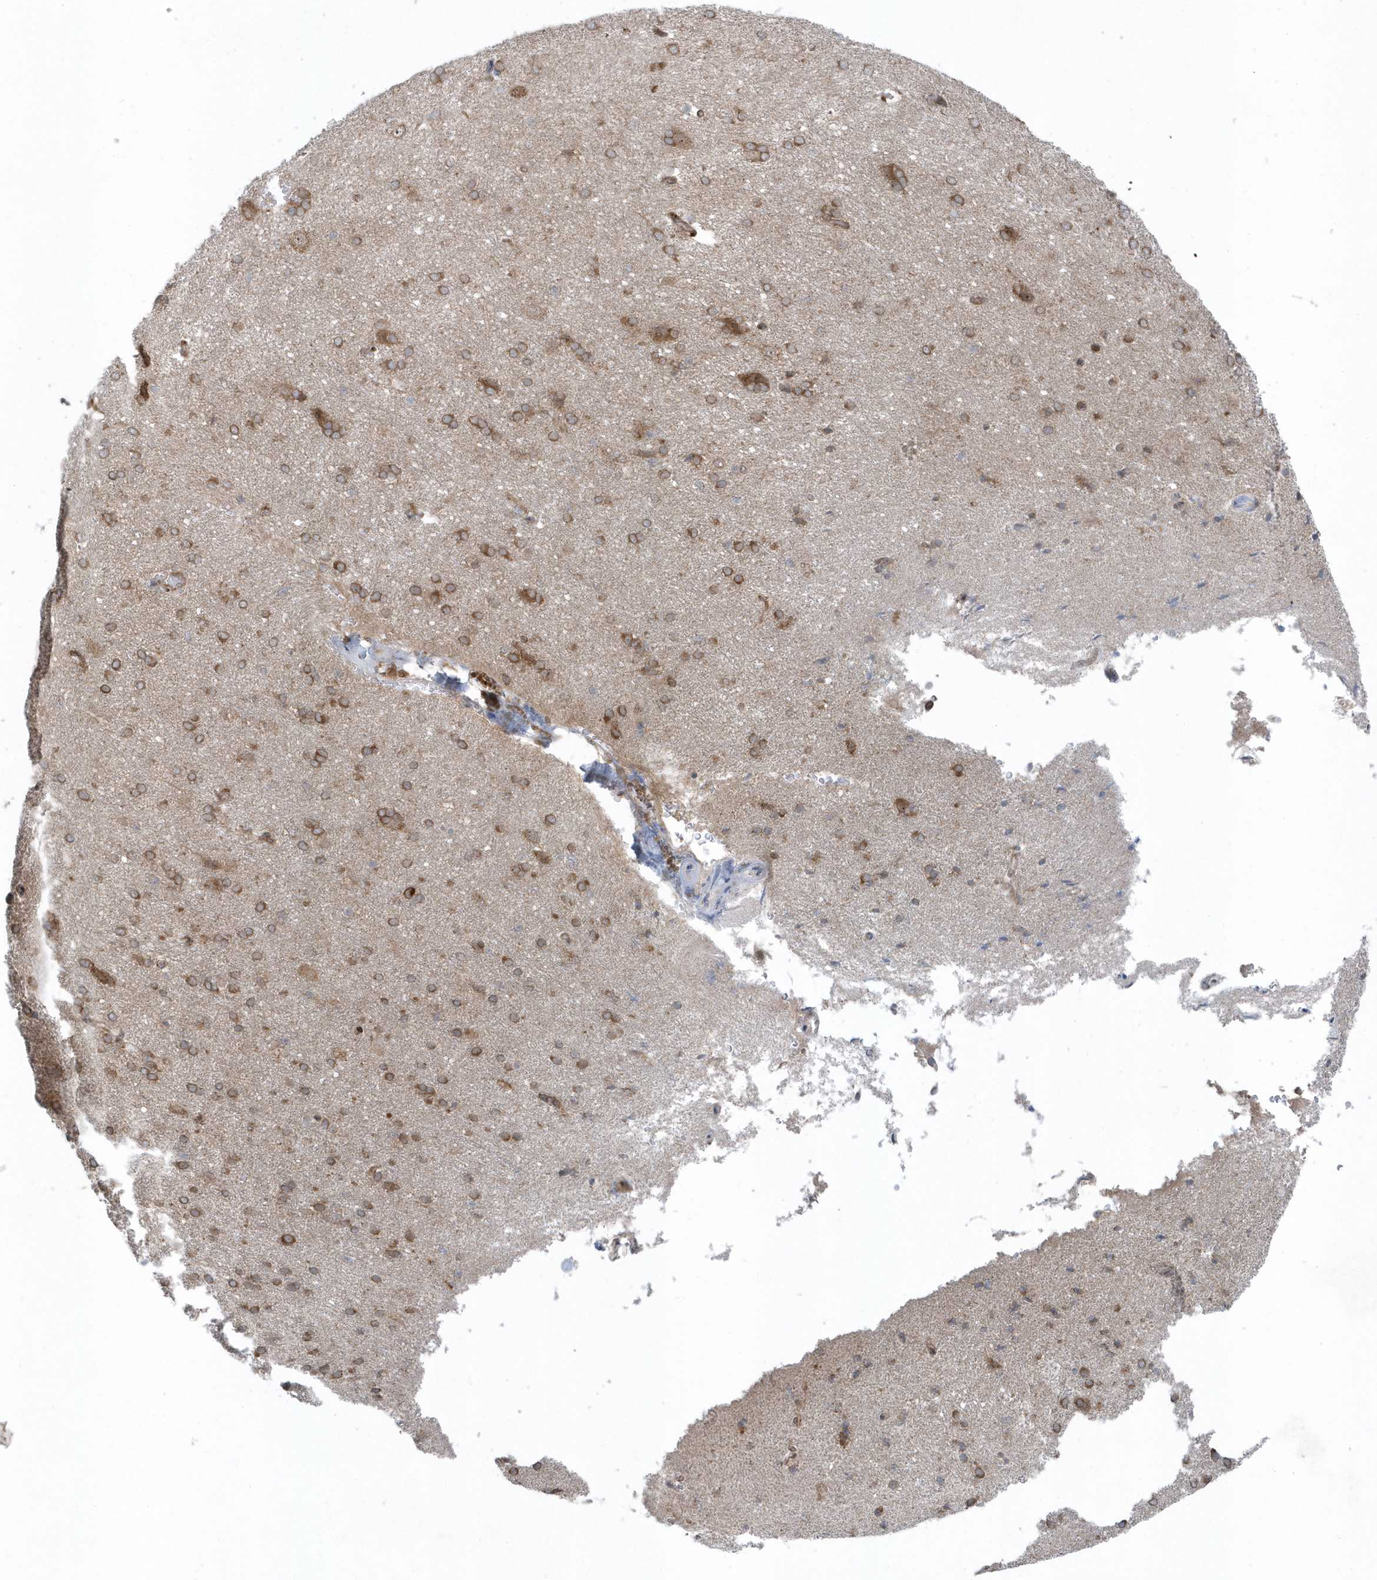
{"staining": {"intensity": "negative", "quantity": "none", "location": "none"}, "tissue": "cerebral cortex", "cell_type": "Endothelial cells", "image_type": "normal", "snomed": [{"axis": "morphology", "description": "Normal tissue, NOS"}, {"axis": "topography", "description": "Cerebral cortex"}], "caption": "Immunohistochemistry image of unremarkable cerebral cortex: human cerebral cortex stained with DAB (3,3'-diaminobenzidine) shows no significant protein positivity in endothelial cells.", "gene": "FAM98A", "patient": {"sex": "male", "age": 62}}